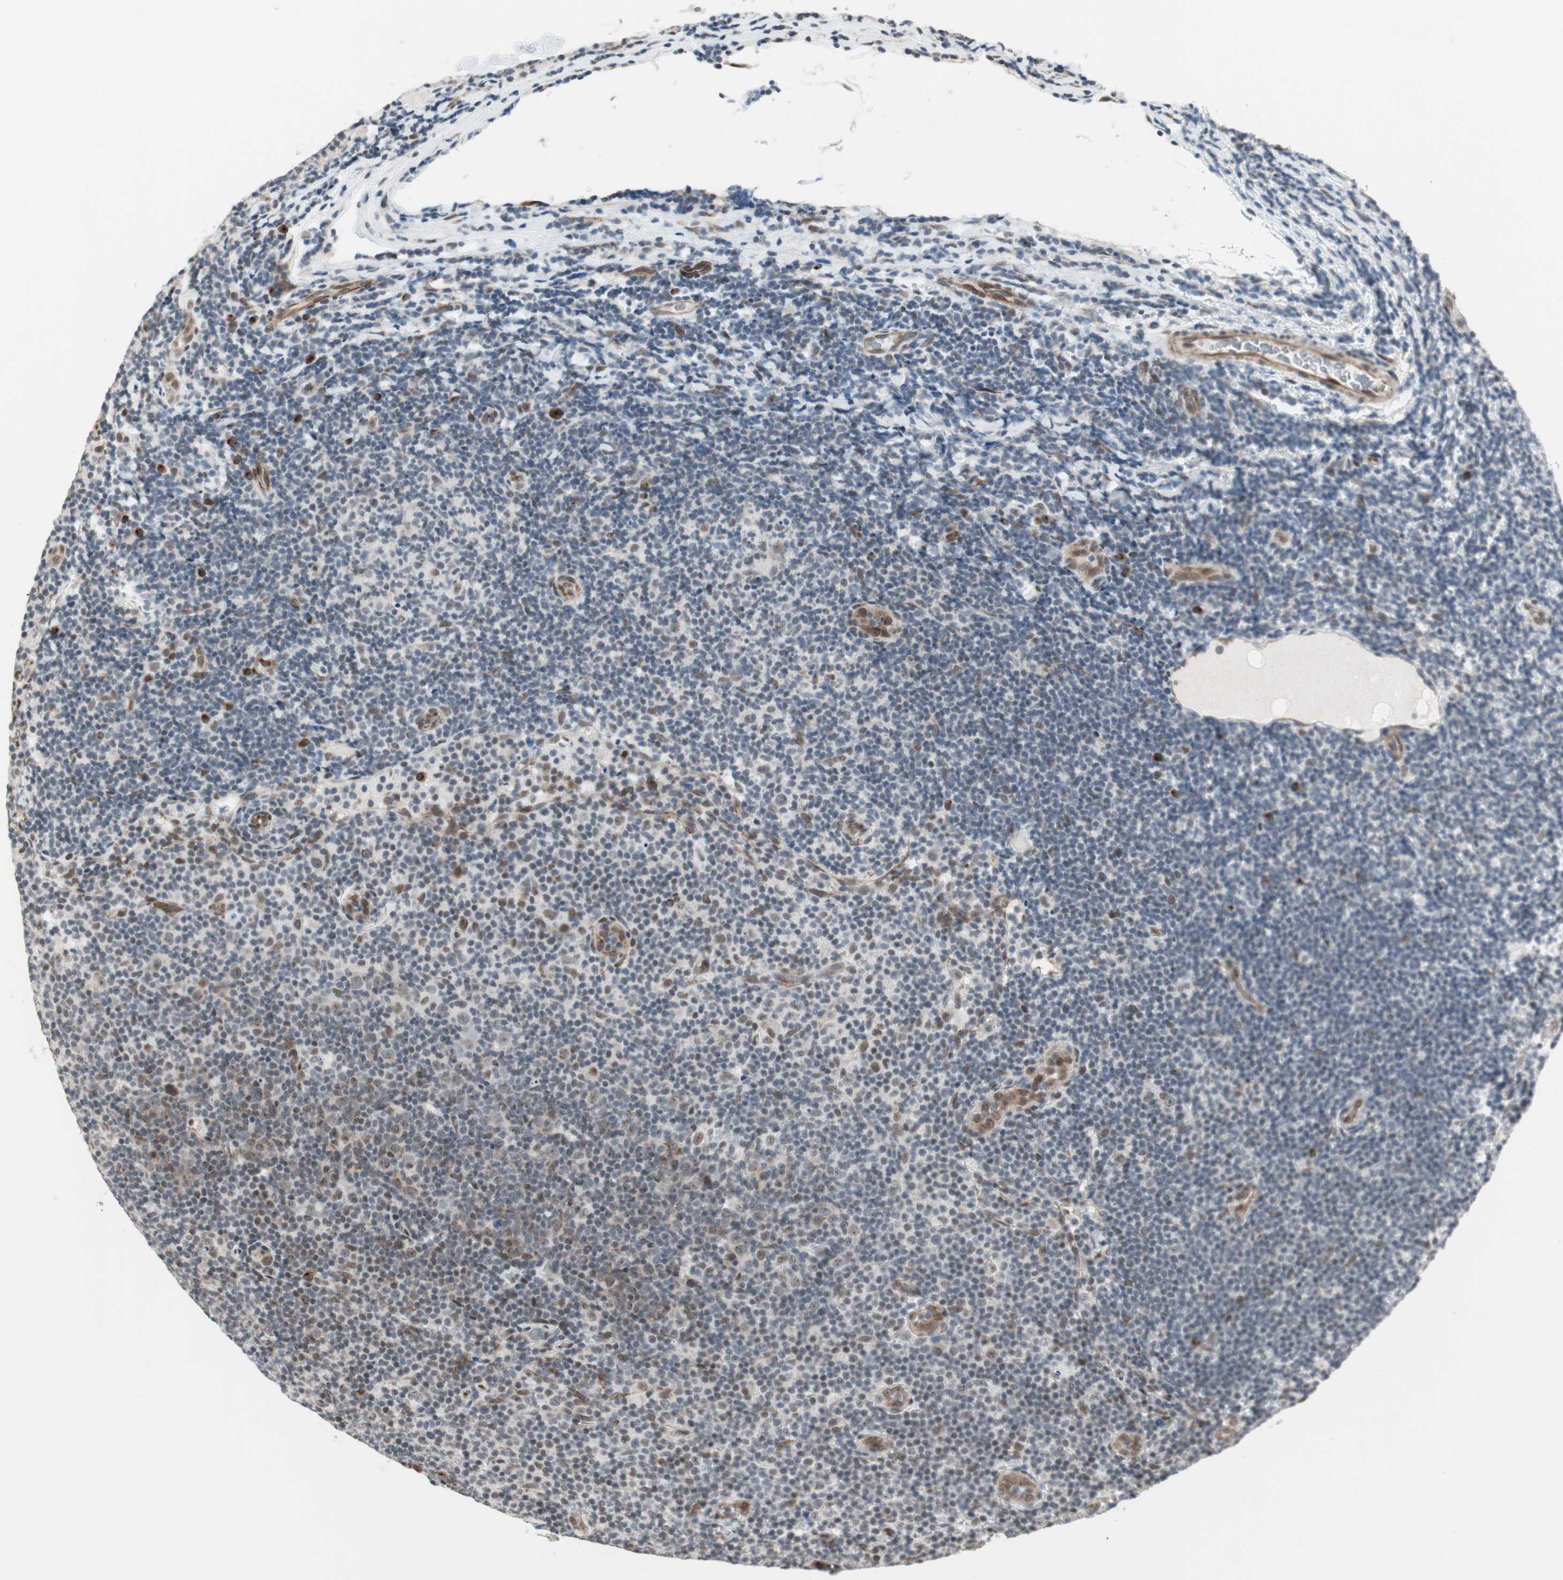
{"staining": {"intensity": "moderate", "quantity": "25%-75%", "location": "nuclear"}, "tissue": "lymphoma", "cell_type": "Tumor cells", "image_type": "cancer", "snomed": [{"axis": "morphology", "description": "Malignant lymphoma, non-Hodgkin's type, Low grade"}, {"axis": "topography", "description": "Lymph node"}], "caption": "Immunohistochemistry staining of lymphoma, which displays medium levels of moderate nuclear expression in approximately 25%-75% of tumor cells indicating moderate nuclear protein staining. The staining was performed using DAB (brown) for protein detection and nuclei were counterstained in hematoxylin (blue).", "gene": "ZBTB17", "patient": {"sex": "male", "age": 83}}